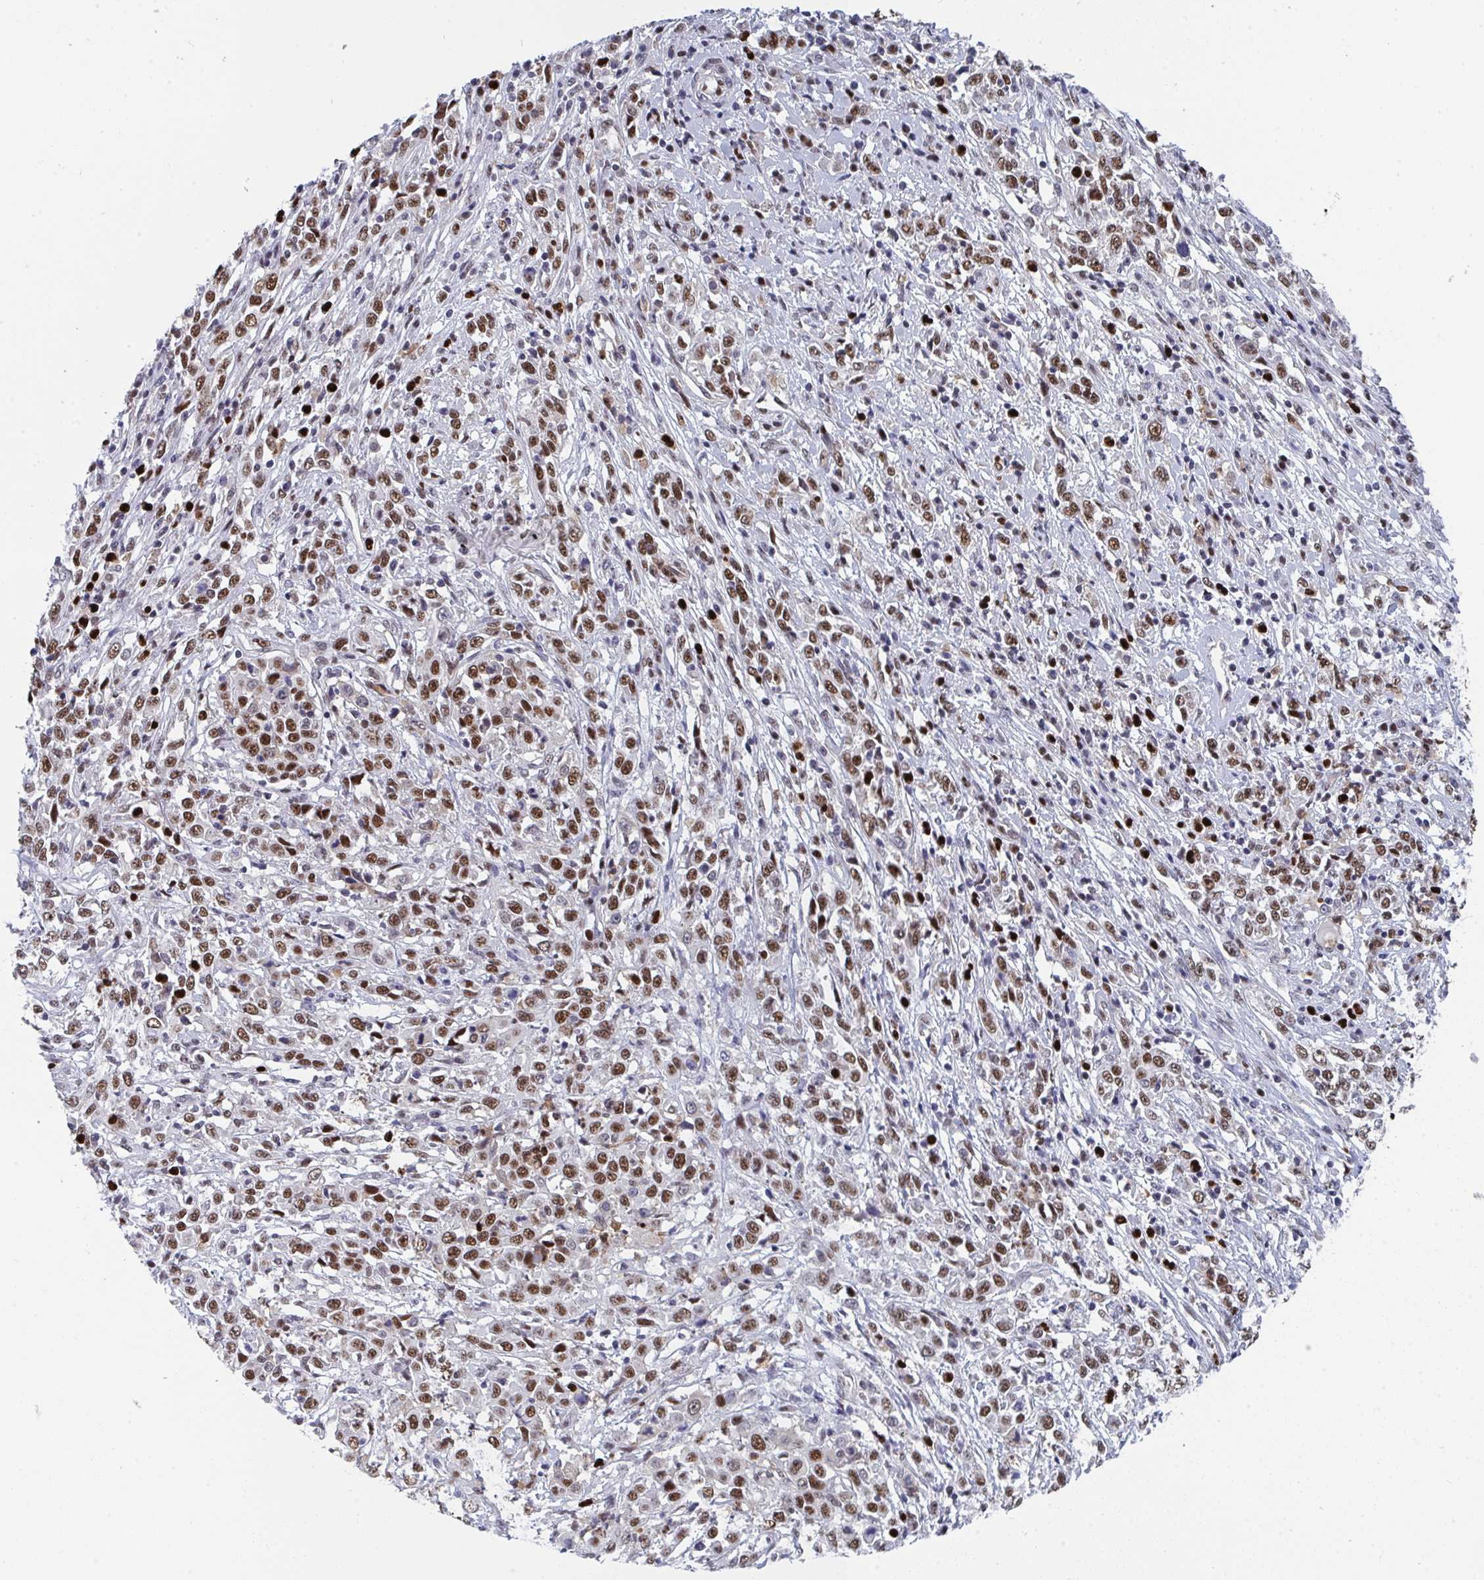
{"staining": {"intensity": "moderate", "quantity": ">75%", "location": "nuclear"}, "tissue": "cervical cancer", "cell_type": "Tumor cells", "image_type": "cancer", "snomed": [{"axis": "morphology", "description": "Adenocarcinoma, NOS"}, {"axis": "topography", "description": "Cervix"}], "caption": "Protein expression analysis of human cervical cancer reveals moderate nuclear positivity in approximately >75% of tumor cells. (brown staining indicates protein expression, while blue staining denotes nuclei).", "gene": "JDP2", "patient": {"sex": "female", "age": 40}}